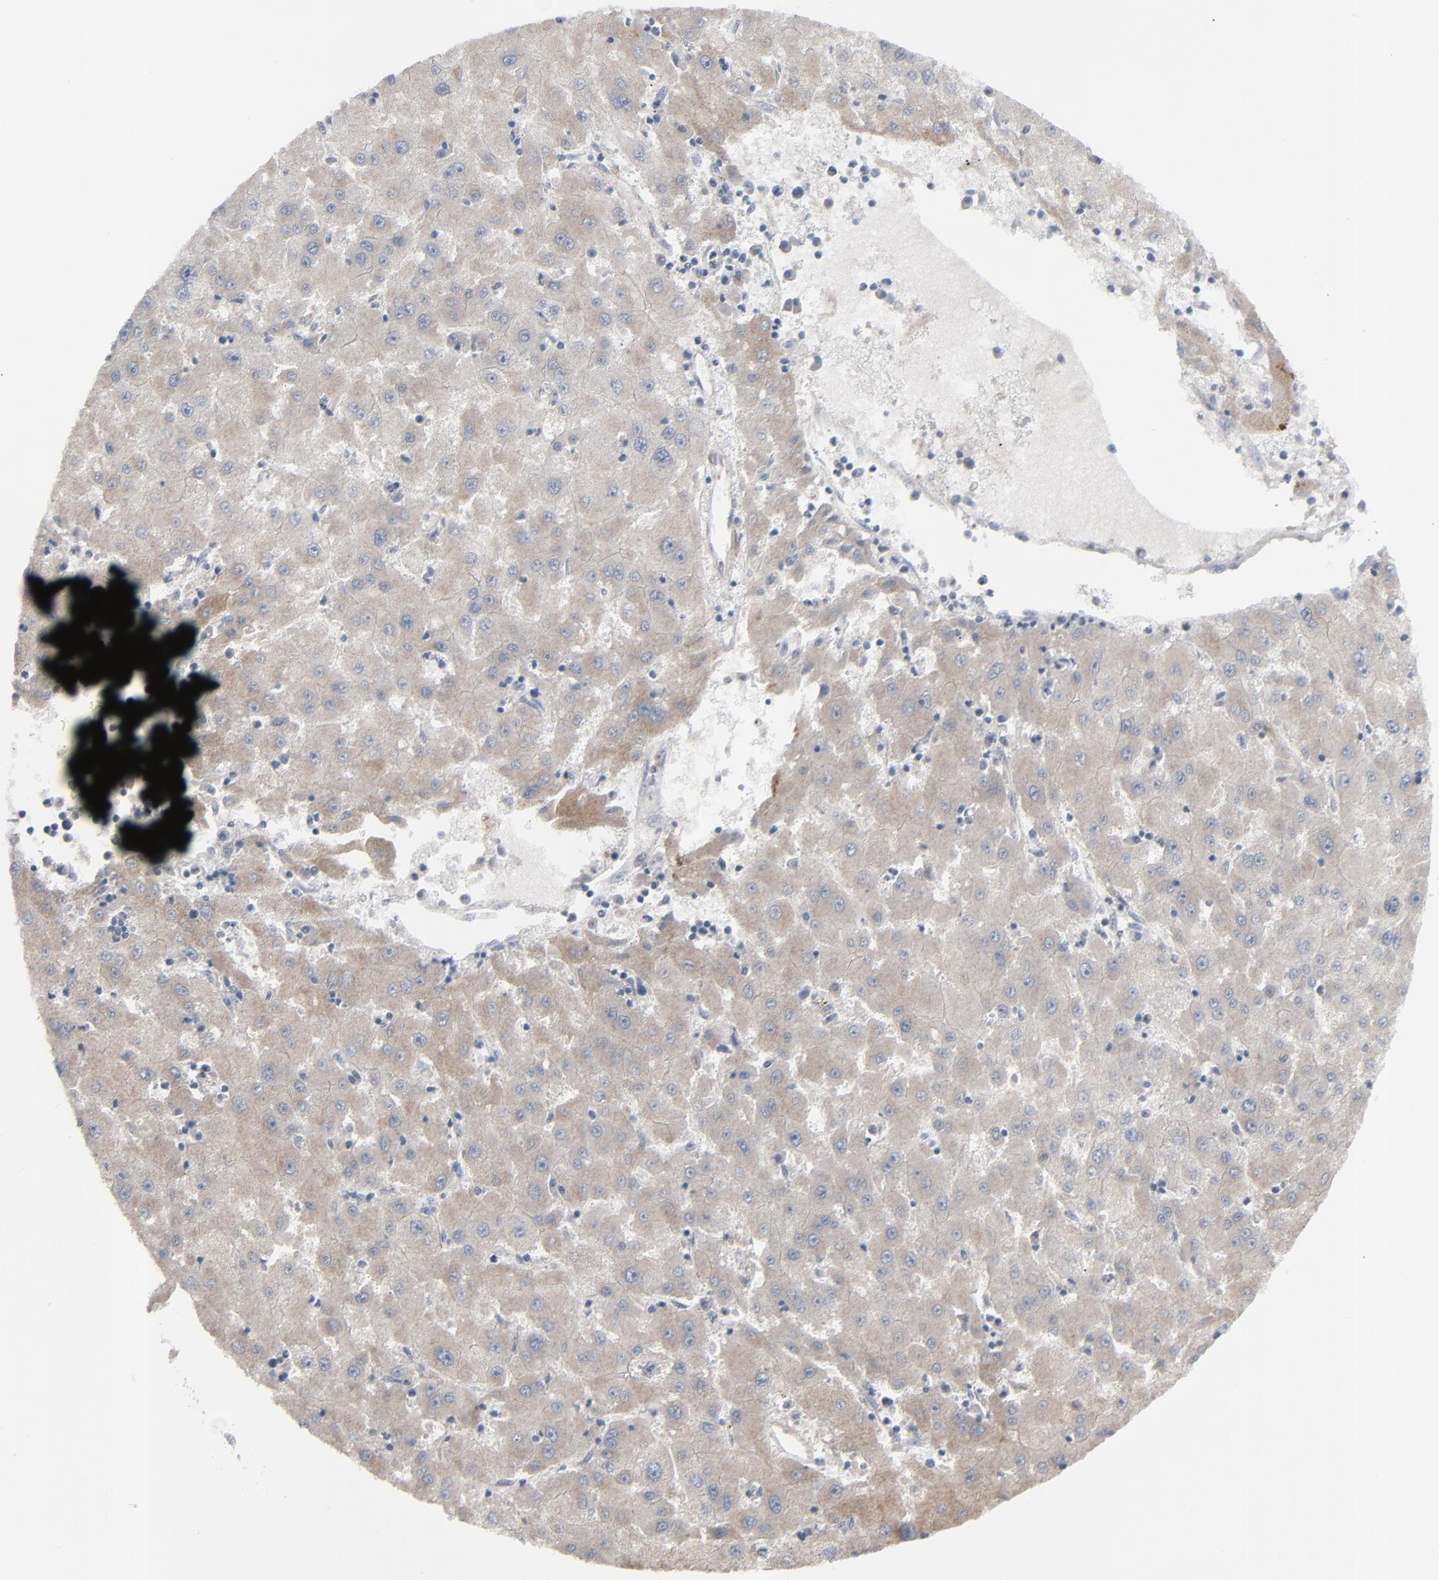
{"staining": {"intensity": "weak", "quantity": ">75%", "location": "cytoplasmic/membranous"}, "tissue": "liver cancer", "cell_type": "Tumor cells", "image_type": "cancer", "snomed": [{"axis": "morphology", "description": "Carcinoma, Hepatocellular, NOS"}, {"axis": "topography", "description": "Liver"}], "caption": "Immunohistochemical staining of human liver cancer (hepatocellular carcinoma) exhibits weak cytoplasmic/membranous protein expression in approximately >75% of tumor cells.", "gene": "NEUROD1", "patient": {"sex": "male", "age": 72}}